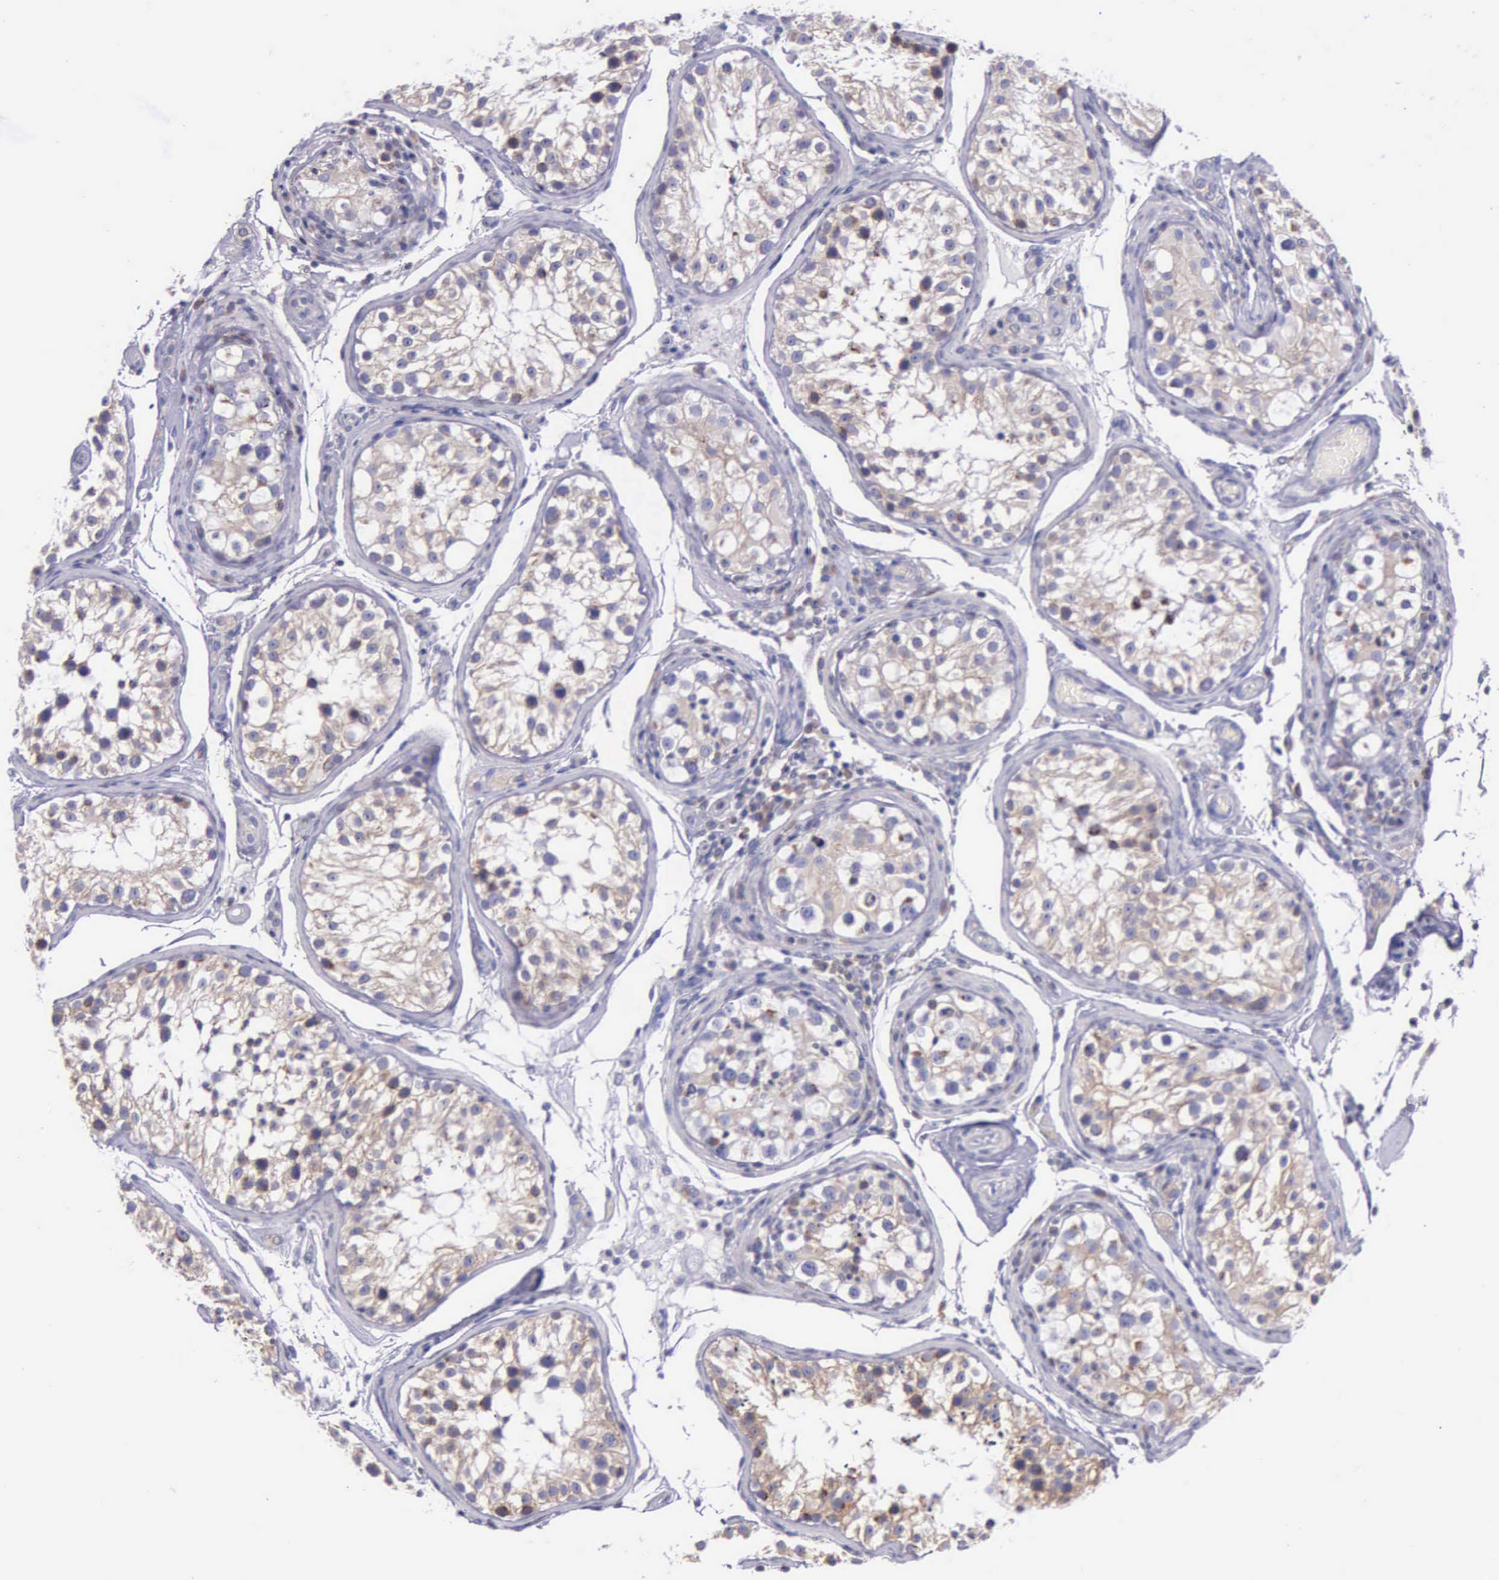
{"staining": {"intensity": "weak", "quantity": "25%-75%", "location": "cytoplasmic/membranous"}, "tissue": "testis", "cell_type": "Cells in seminiferous ducts", "image_type": "normal", "snomed": [{"axis": "morphology", "description": "Normal tissue, NOS"}, {"axis": "topography", "description": "Testis"}], "caption": "Benign testis was stained to show a protein in brown. There is low levels of weak cytoplasmic/membranous expression in about 25%-75% of cells in seminiferous ducts. (IHC, brightfield microscopy, high magnification).", "gene": "CTAGE15", "patient": {"sex": "male", "age": 24}}